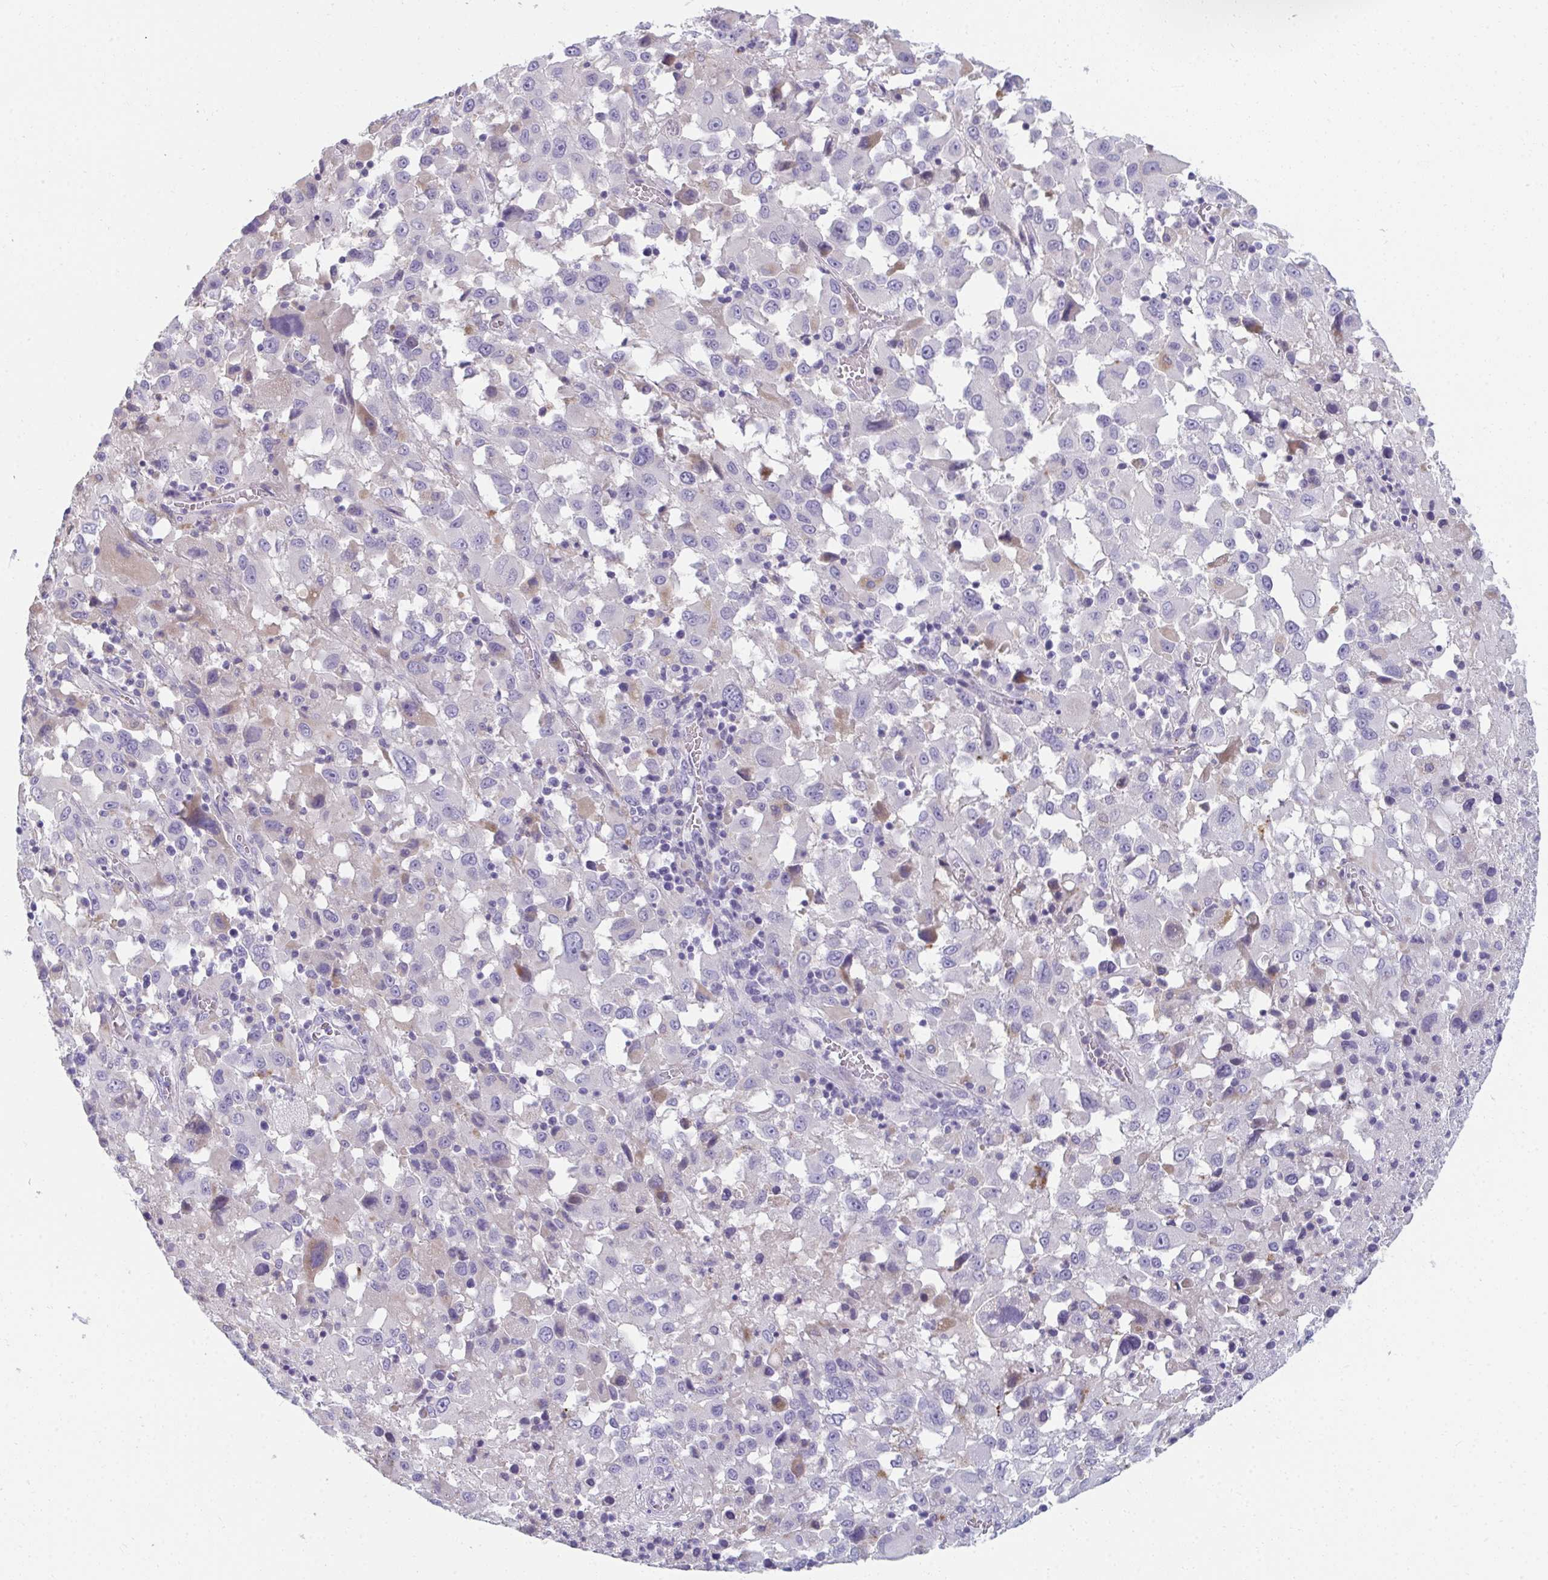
{"staining": {"intensity": "strong", "quantity": "<25%", "location": "cytoplasmic/membranous"}, "tissue": "melanoma", "cell_type": "Tumor cells", "image_type": "cancer", "snomed": [{"axis": "morphology", "description": "Malignant melanoma, Metastatic site"}, {"axis": "topography", "description": "Soft tissue"}], "caption": "Malignant melanoma (metastatic site) stained with a brown dye shows strong cytoplasmic/membranous positive expression in approximately <25% of tumor cells.", "gene": "EIF1AD", "patient": {"sex": "male", "age": 50}}